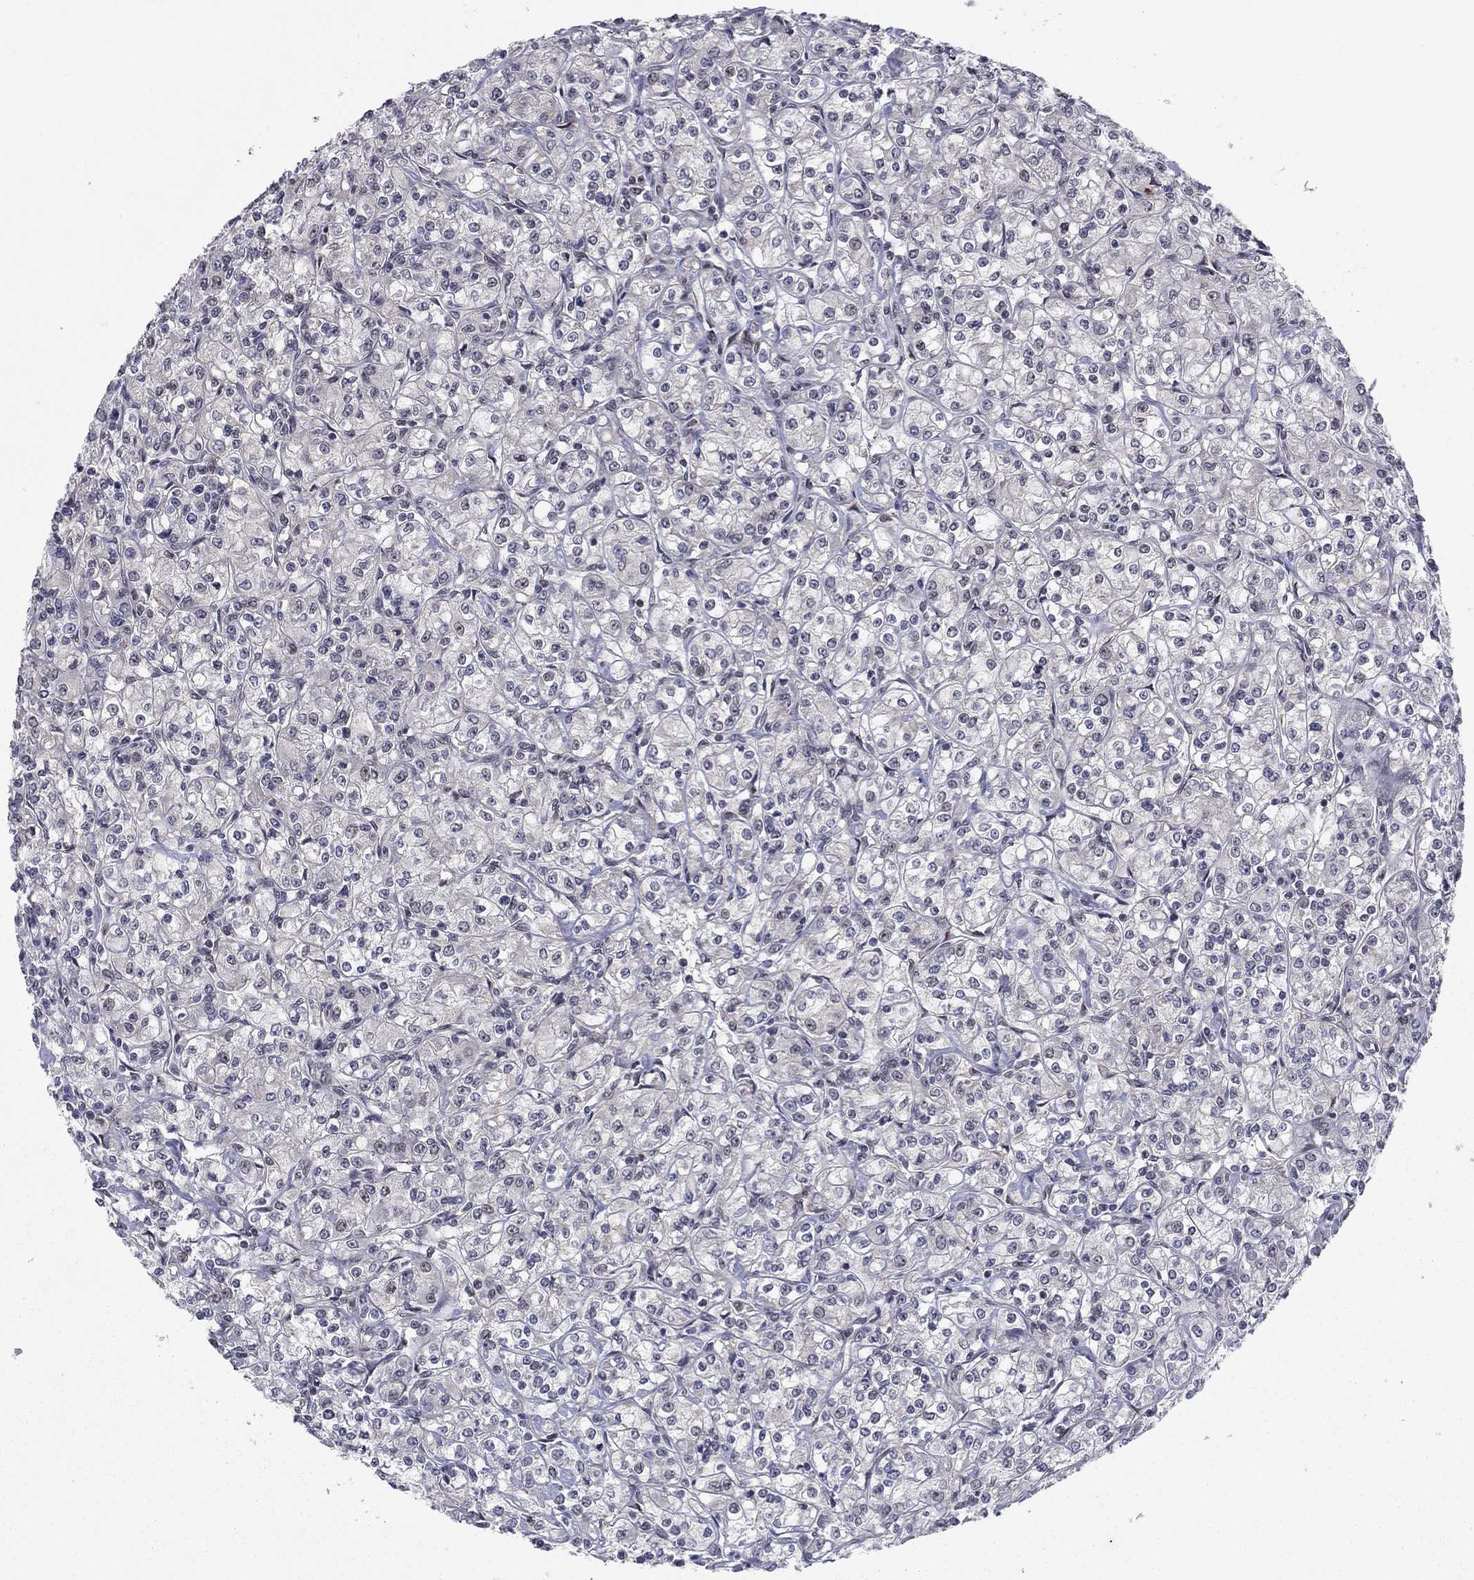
{"staining": {"intensity": "negative", "quantity": "none", "location": "none"}, "tissue": "renal cancer", "cell_type": "Tumor cells", "image_type": "cancer", "snomed": [{"axis": "morphology", "description": "Adenocarcinoma, NOS"}, {"axis": "topography", "description": "Kidney"}], "caption": "This is an immunohistochemistry histopathology image of renal cancer (adenocarcinoma). There is no positivity in tumor cells.", "gene": "PSMC1", "patient": {"sex": "male", "age": 77}}